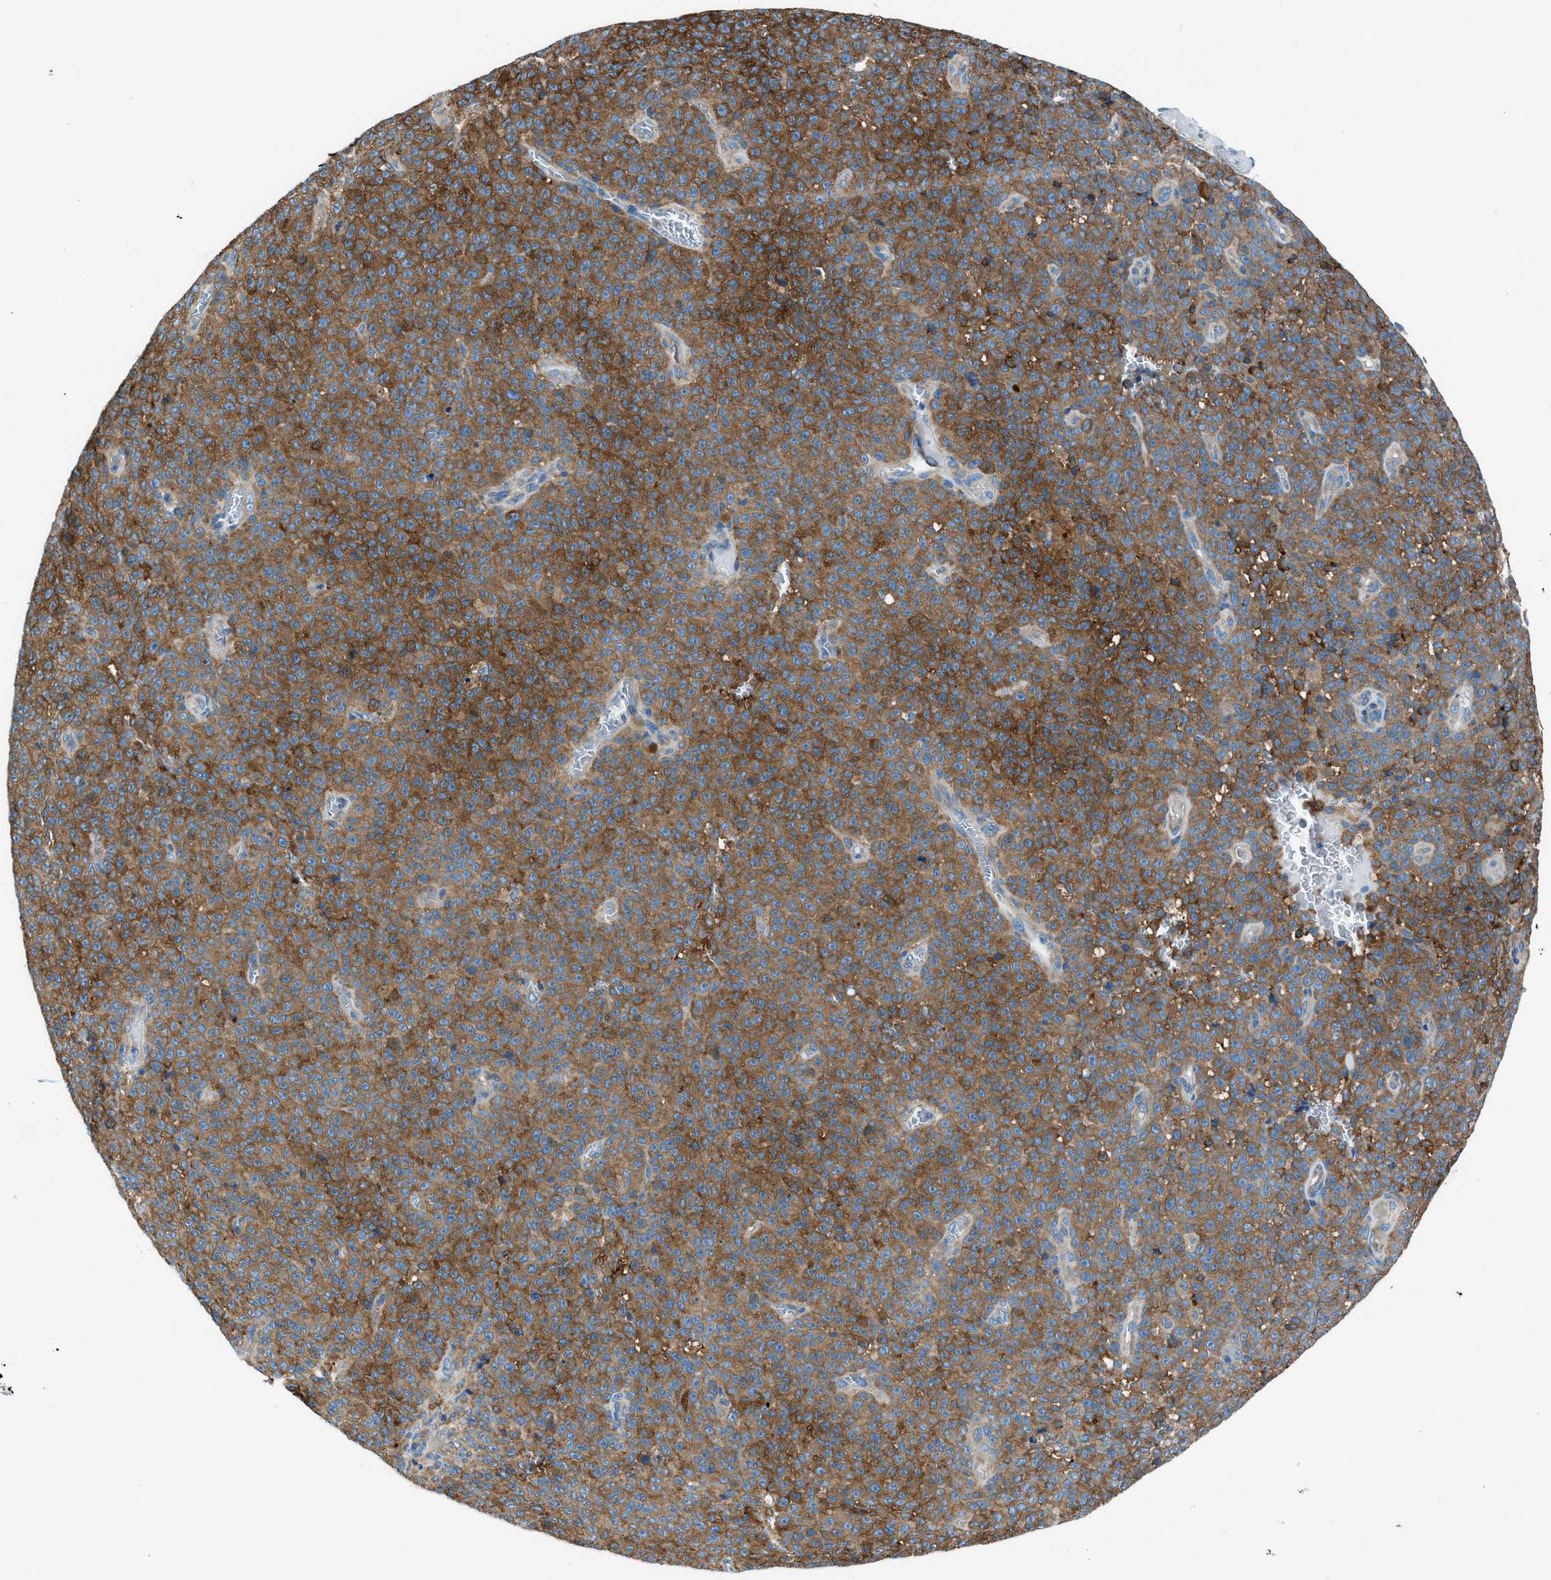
{"staining": {"intensity": "strong", "quantity": ">75%", "location": "cytoplasmic/membranous"}, "tissue": "melanoma", "cell_type": "Tumor cells", "image_type": "cancer", "snomed": [{"axis": "morphology", "description": "Malignant melanoma, NOS"}, {"axis": "topography", "description": "Skin"}], "caption": "Protein expression by immunohistochemistry (IHC) demonstrates strong cytoplasmic/membranous positivity in about >75% of tumor cells in melanoma.", "gene": "SARS1", "patient": {"sex": "female", "age": 82}}